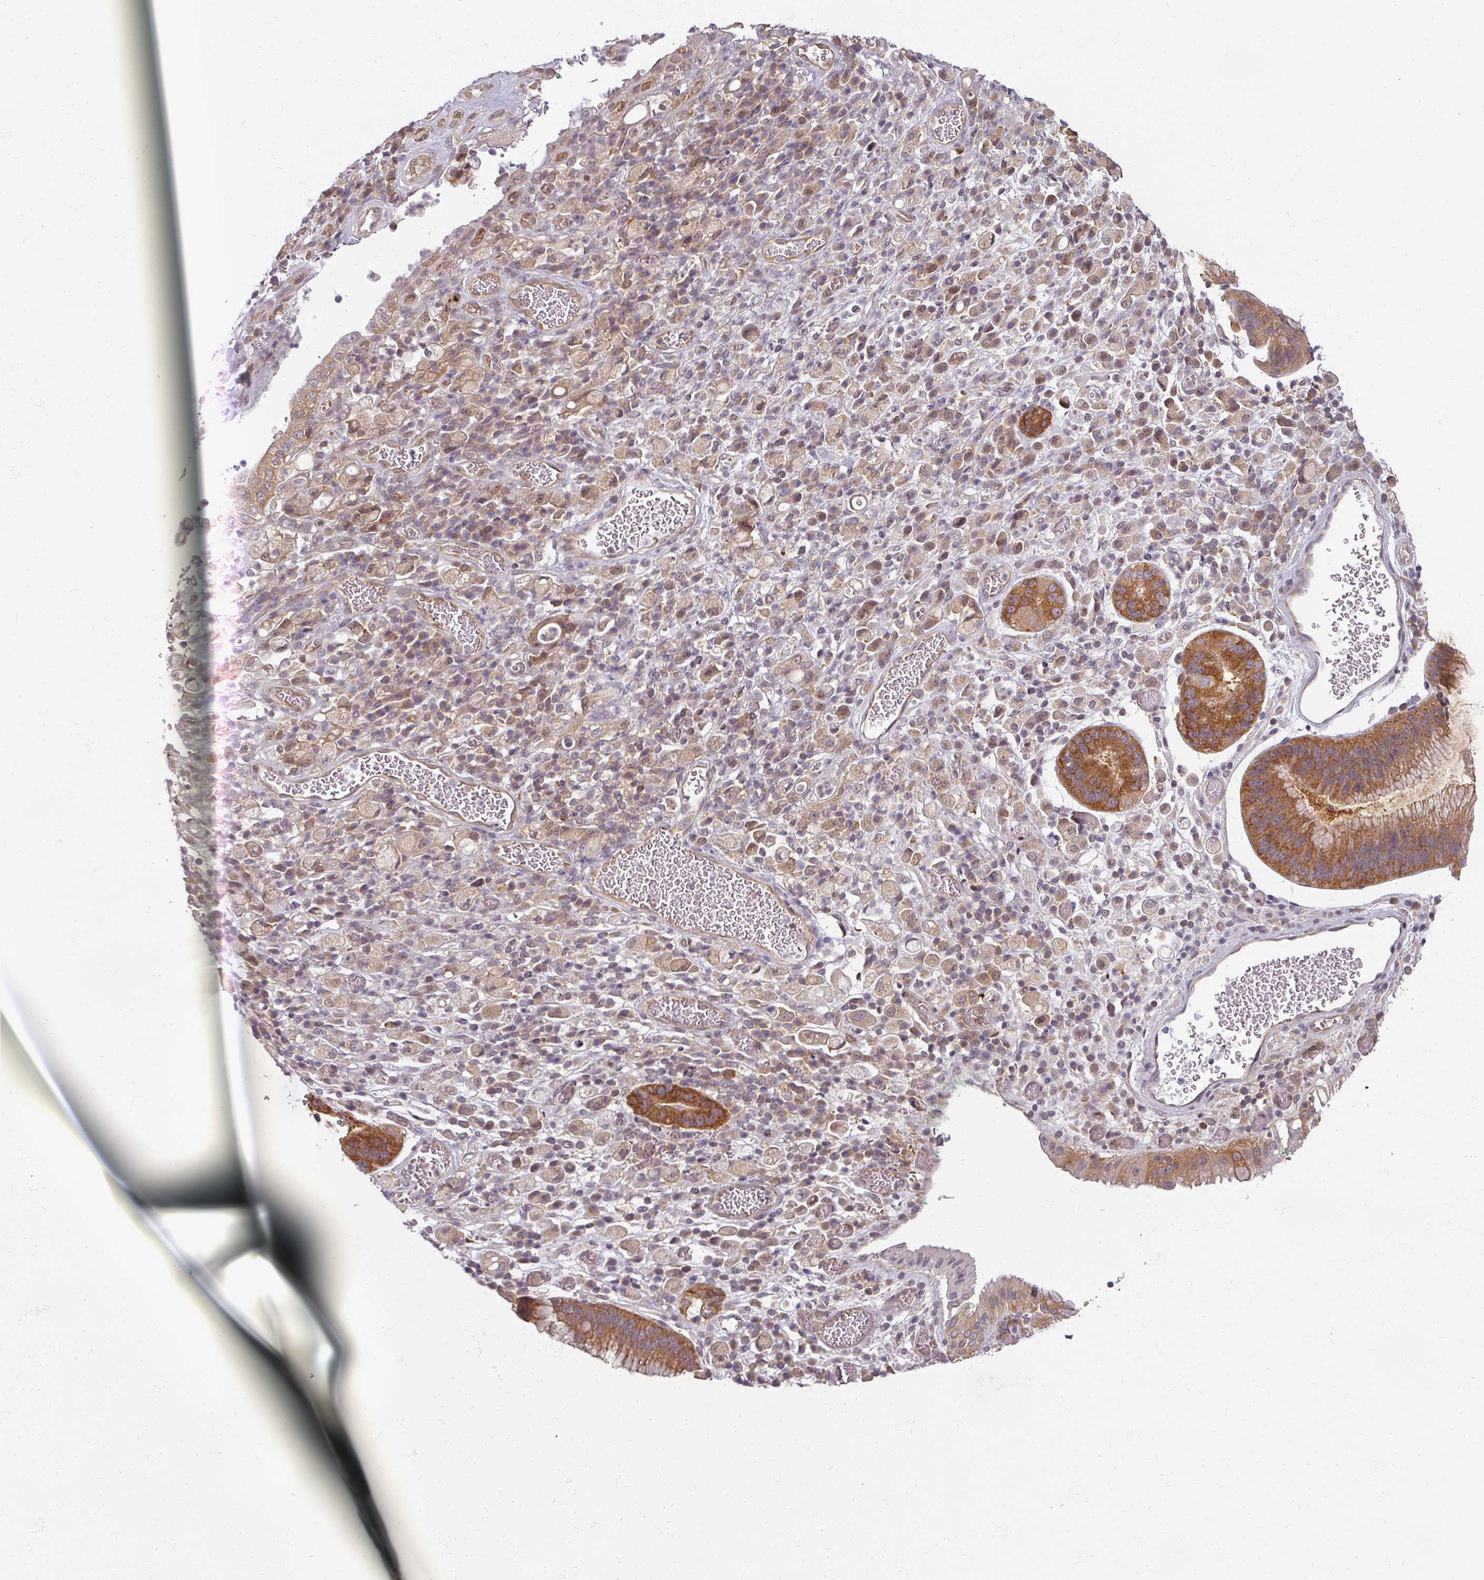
{"staining": {"intensity": "weak", "quantity": "25%-75%", "location": "cytoplasmic/membranous"}, "tissue": "stomach cancer", "cell_type": "Tumor cells", "image_type": "cancer", "snomed": [{"axis": "morphology", "description": "Adenocarcinoma, NOS"}, {"axis": "topography", "description": "Stomach"}], "caption": "This is a photomicrograph of immunohistochemistry staining of stomach cancer, which shows weak expression in the cytoplasmic/membranous of tumor cells.", "gene": "AGPAT4", "patient": {"sex": "male", "age": 77}}